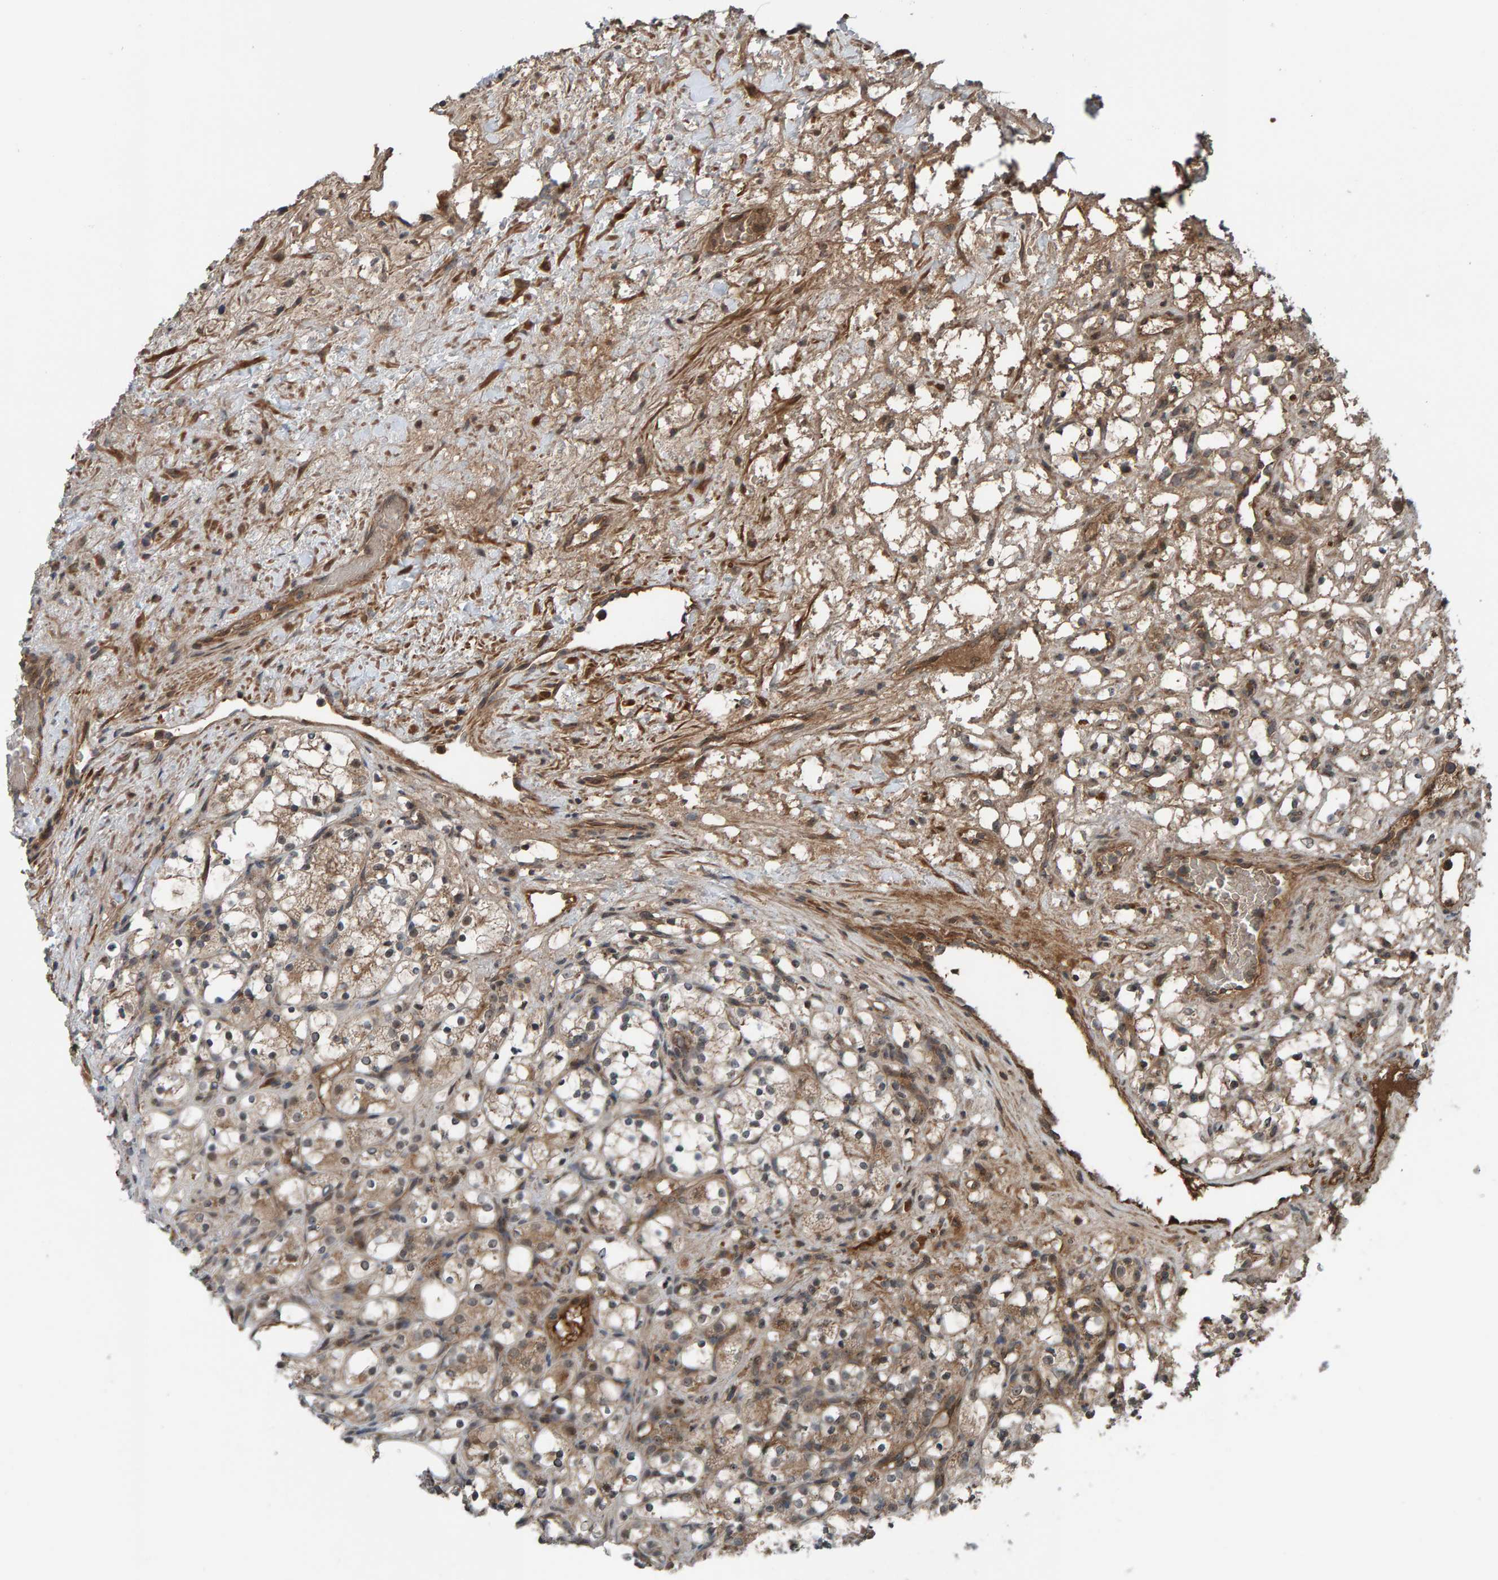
{"staining": {"intensity": "weak", "quantity": ">75%", "location": "cytoplasmic/membranous"}, "tissue": "renal cancer", "cell_type": "Tumor cells", "image_type": "cancer", "snomed": [{"axis": "morphology", "description": "Adenocarcinoma, NOS"}, {"axis": "topography", "description": "Kidney"}], "caption": "This image reveals immunohistochemistry staining of human renal cancer, with low weak cytoplasmic/membranous staining in approximately >75% of tumor cells.", "gene": "CUEDC1", "patient": {"sex": "female", "age": 69}}